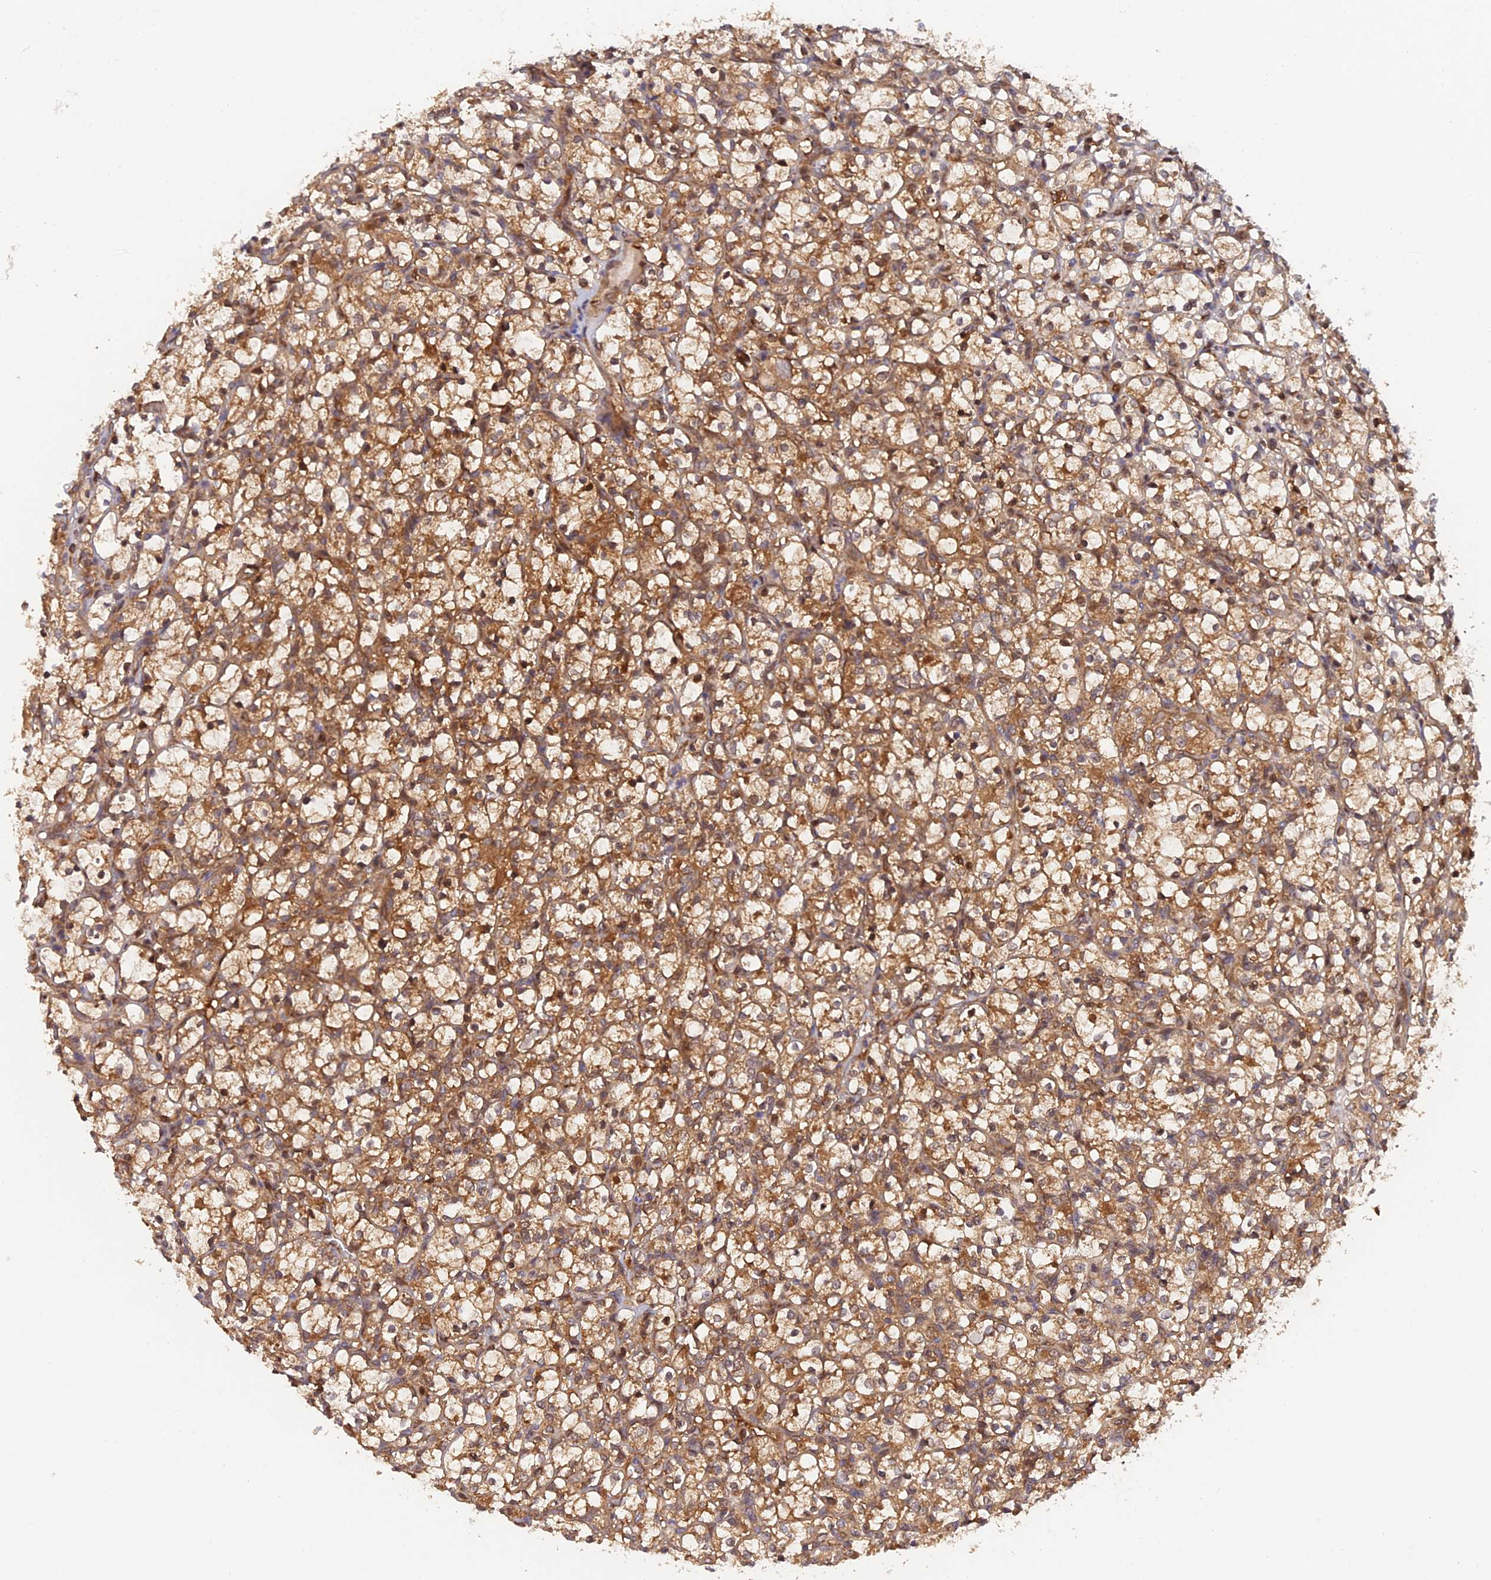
{"staining": {"intensity": "moderate", "quantity": "25%-75%", "location": "cytoplasmic/membranous,nuclear"}, "tissue": "renal cancer", "cell_type": "Tumor cells", "image_type": "cancer", "snomed": [{"axis": "morphology", "description": "Adenocarcinoma, NOS"}, {"axis": "topography", "description": "Kidney"}], "caption": "The histopathology image displays staining of adenocarcinoma (renal), revealing moderate cytoplasmic/membranous and nuclear protein positivity (brown color) within tumor cells.", "gene": "ARL2BP", "patient": {"sex": "female", "age": 69}}